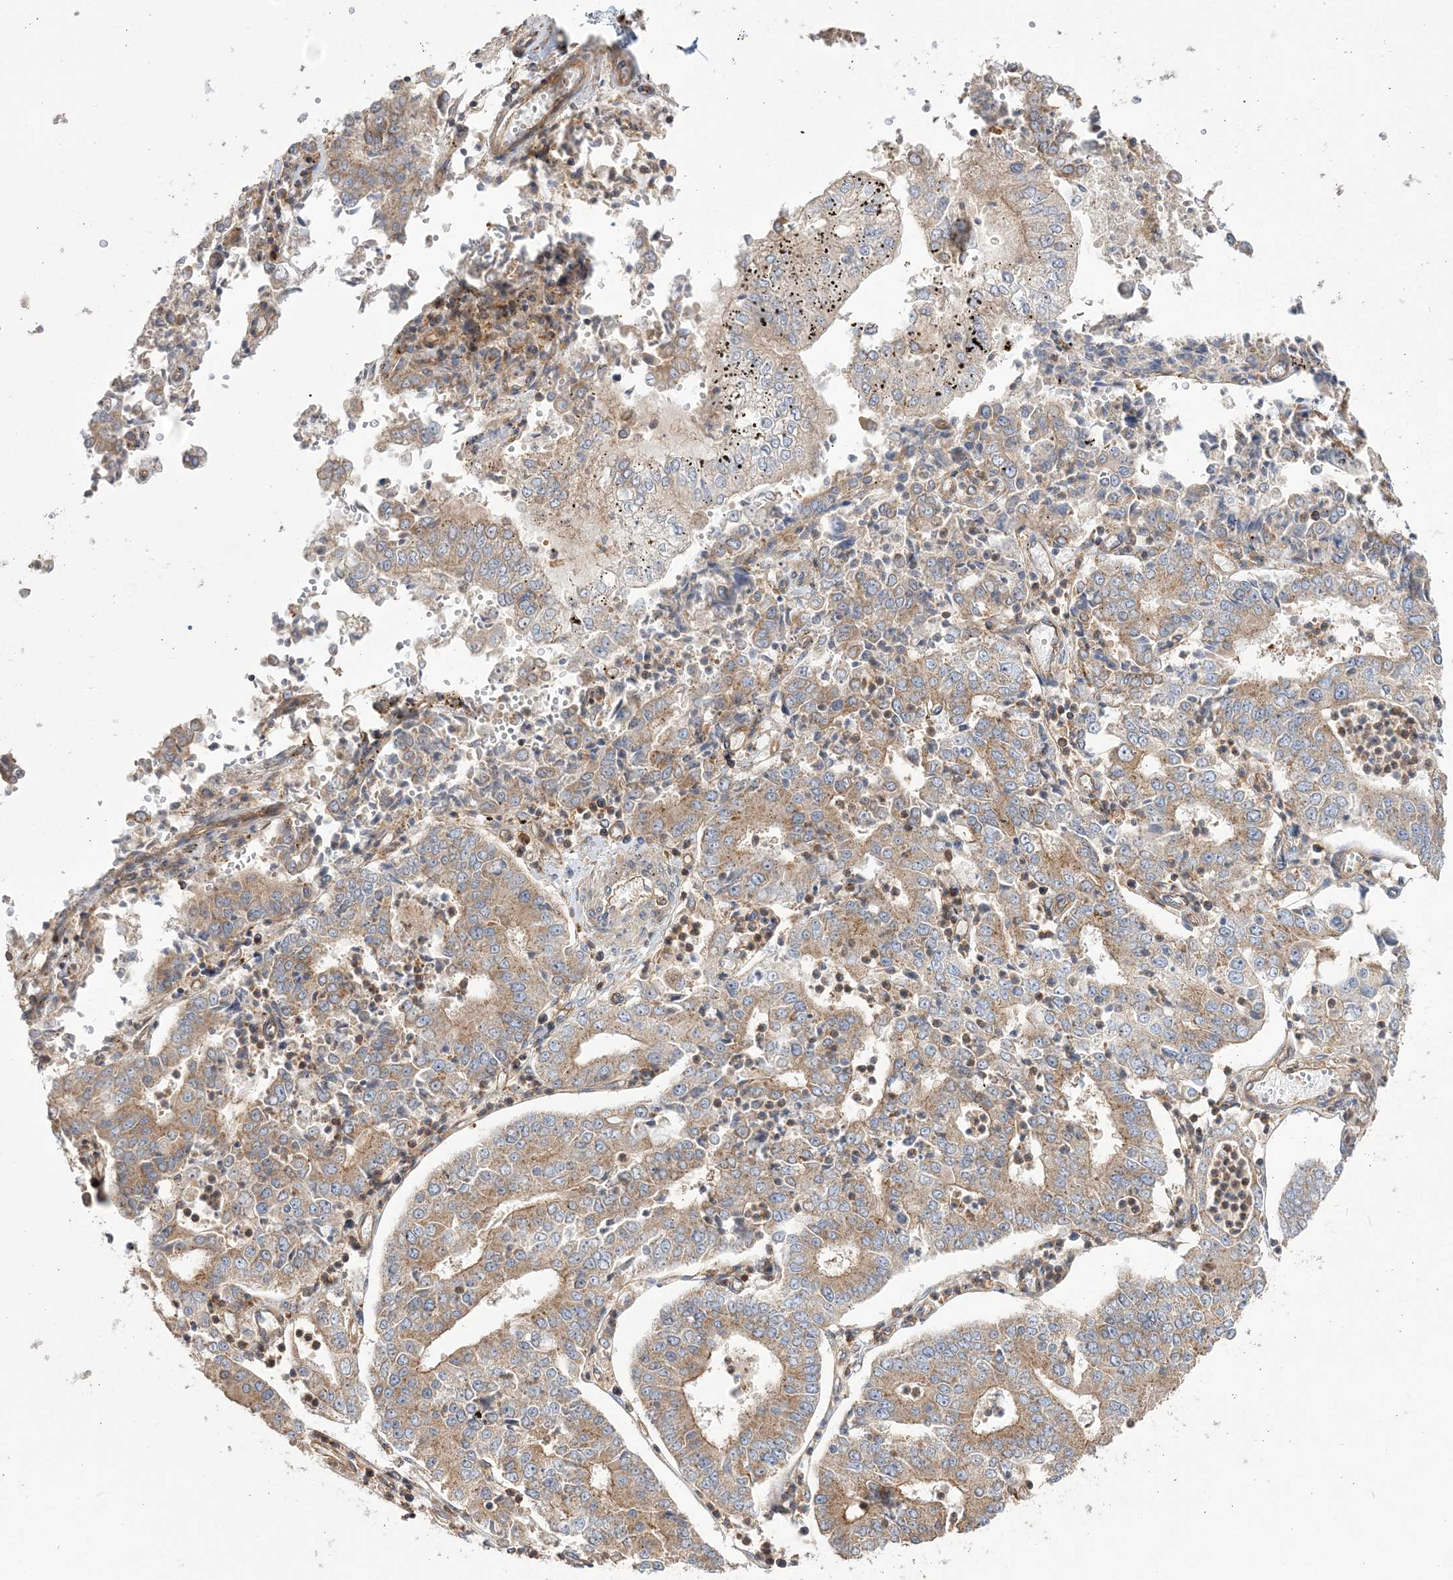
{"staining": {"intensity": "weak", "quantity": ">75%", "location": "cytoplasmic/membranous"}, "tissue": "stomach cancer", "cell_type": "Tumor cells", "image_type": "cancer", "snomed": [{"axis": "morphology", "description": "Adenocarcinoma, NOS"}, {"axis": "topography", "description": "Stomach"}], "caption": "Stomach cancer stained with DAB immunohistochemistry demonstrates low levels of weak cytoplasmic/membranous expression in approximately >75% of tumor cells.", "gene": "TBC1D5", "patient": {"sex": "male", "age": 76}}